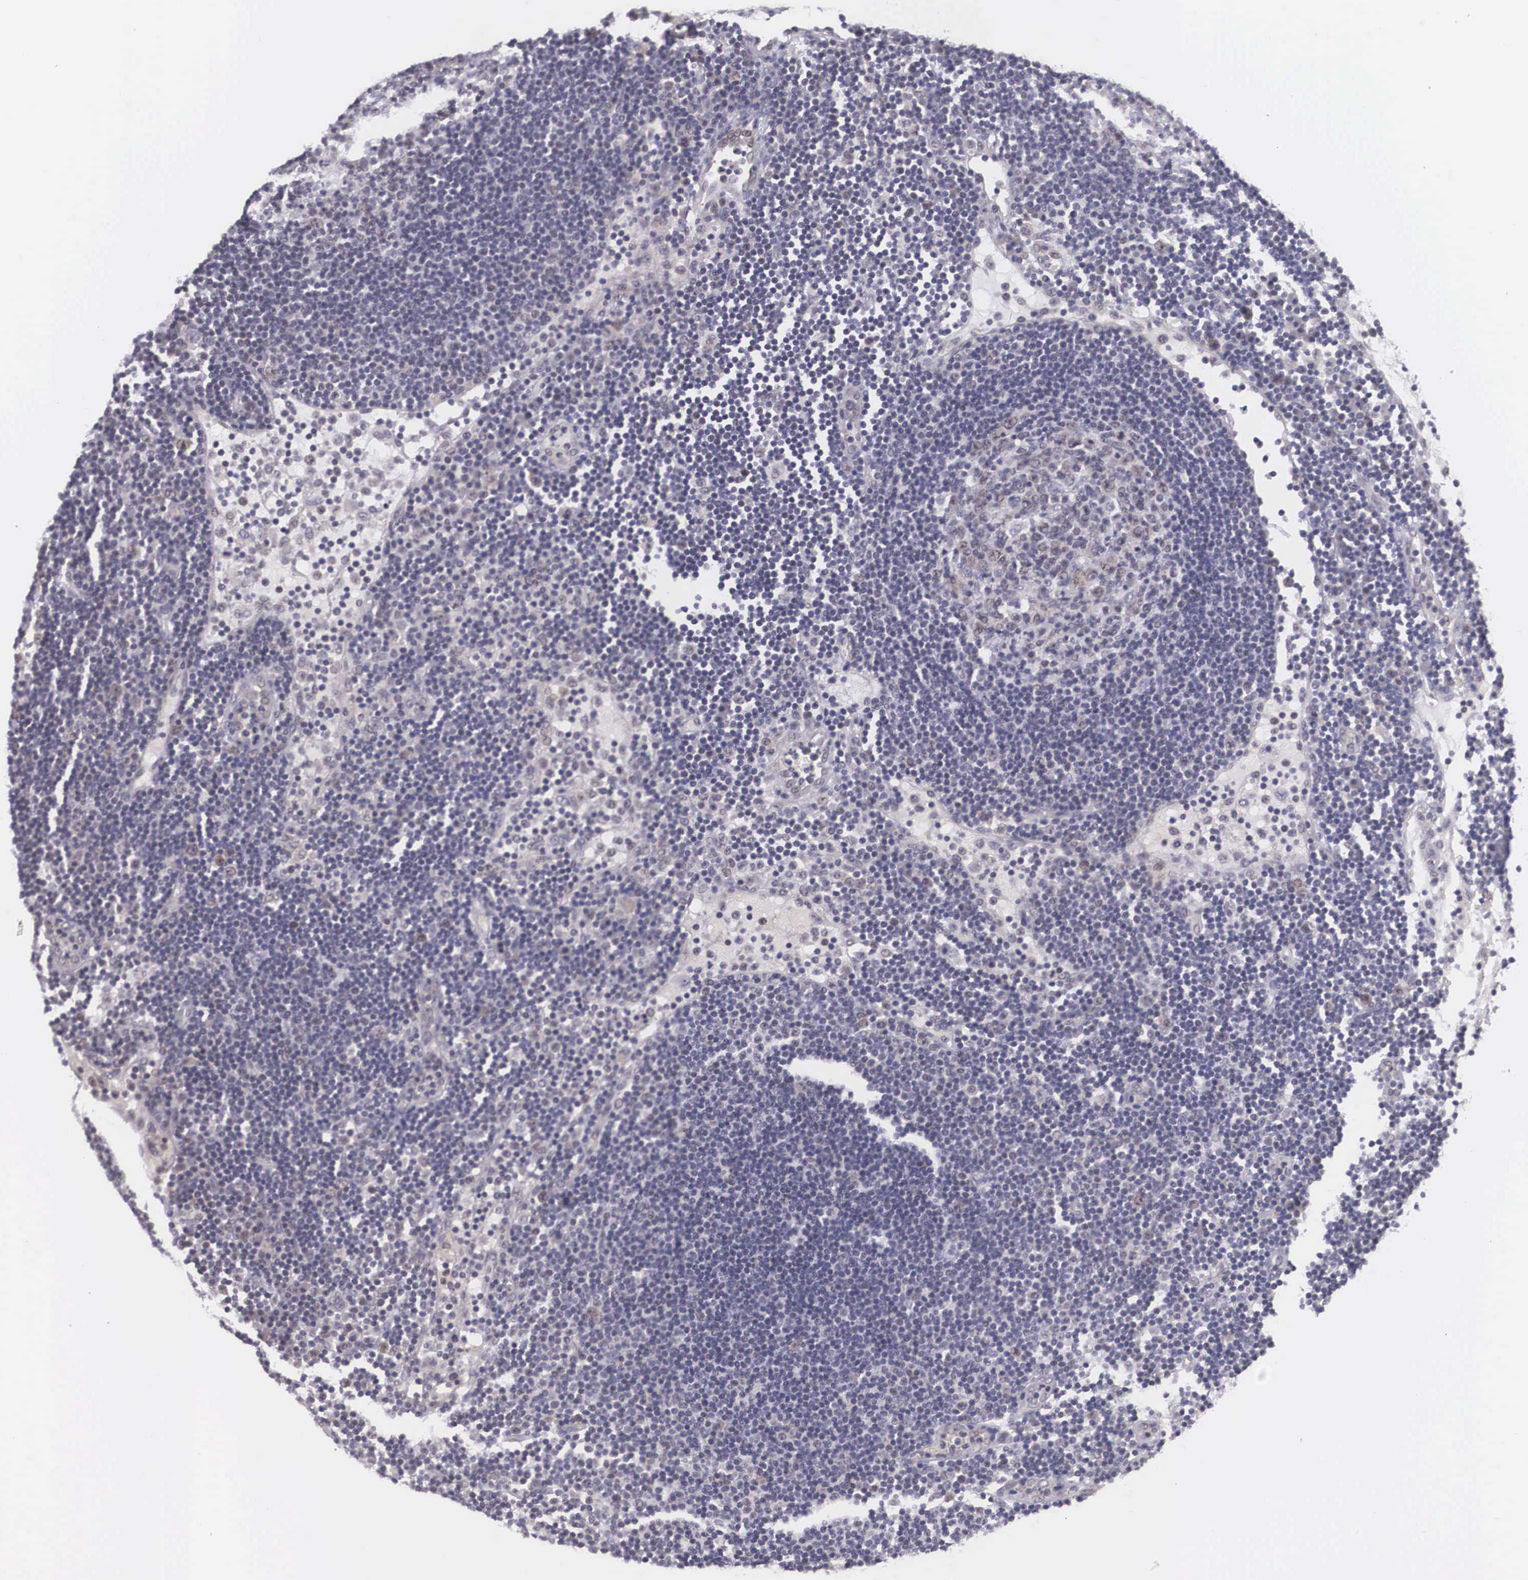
{"staining": {"intensity": "weak", "quantity": "25%-75%", "location": "cytoplasmic/membranous,nuclear"}, "tissue": "lymph node", "cell_type": "Germinal center cells", "image_type": "normal", "snomed": [{"axis": "morphology", "description": "Normal tissue, NOS"}, {"axis": "topography", "description": "Lymph node"}], "caption": "DAB (3,3'-diaminobenzidine) immunohistochemical staining of benign lymph node exhibits weak cytoplasmic/membranous,nuclear protein expression in about 25%-75% of germinal center cells. (Brightfield microscopy of DAB IHC at high magnification).", "gene": "NINL", "patient": {"sex": "male", "age": 54}}